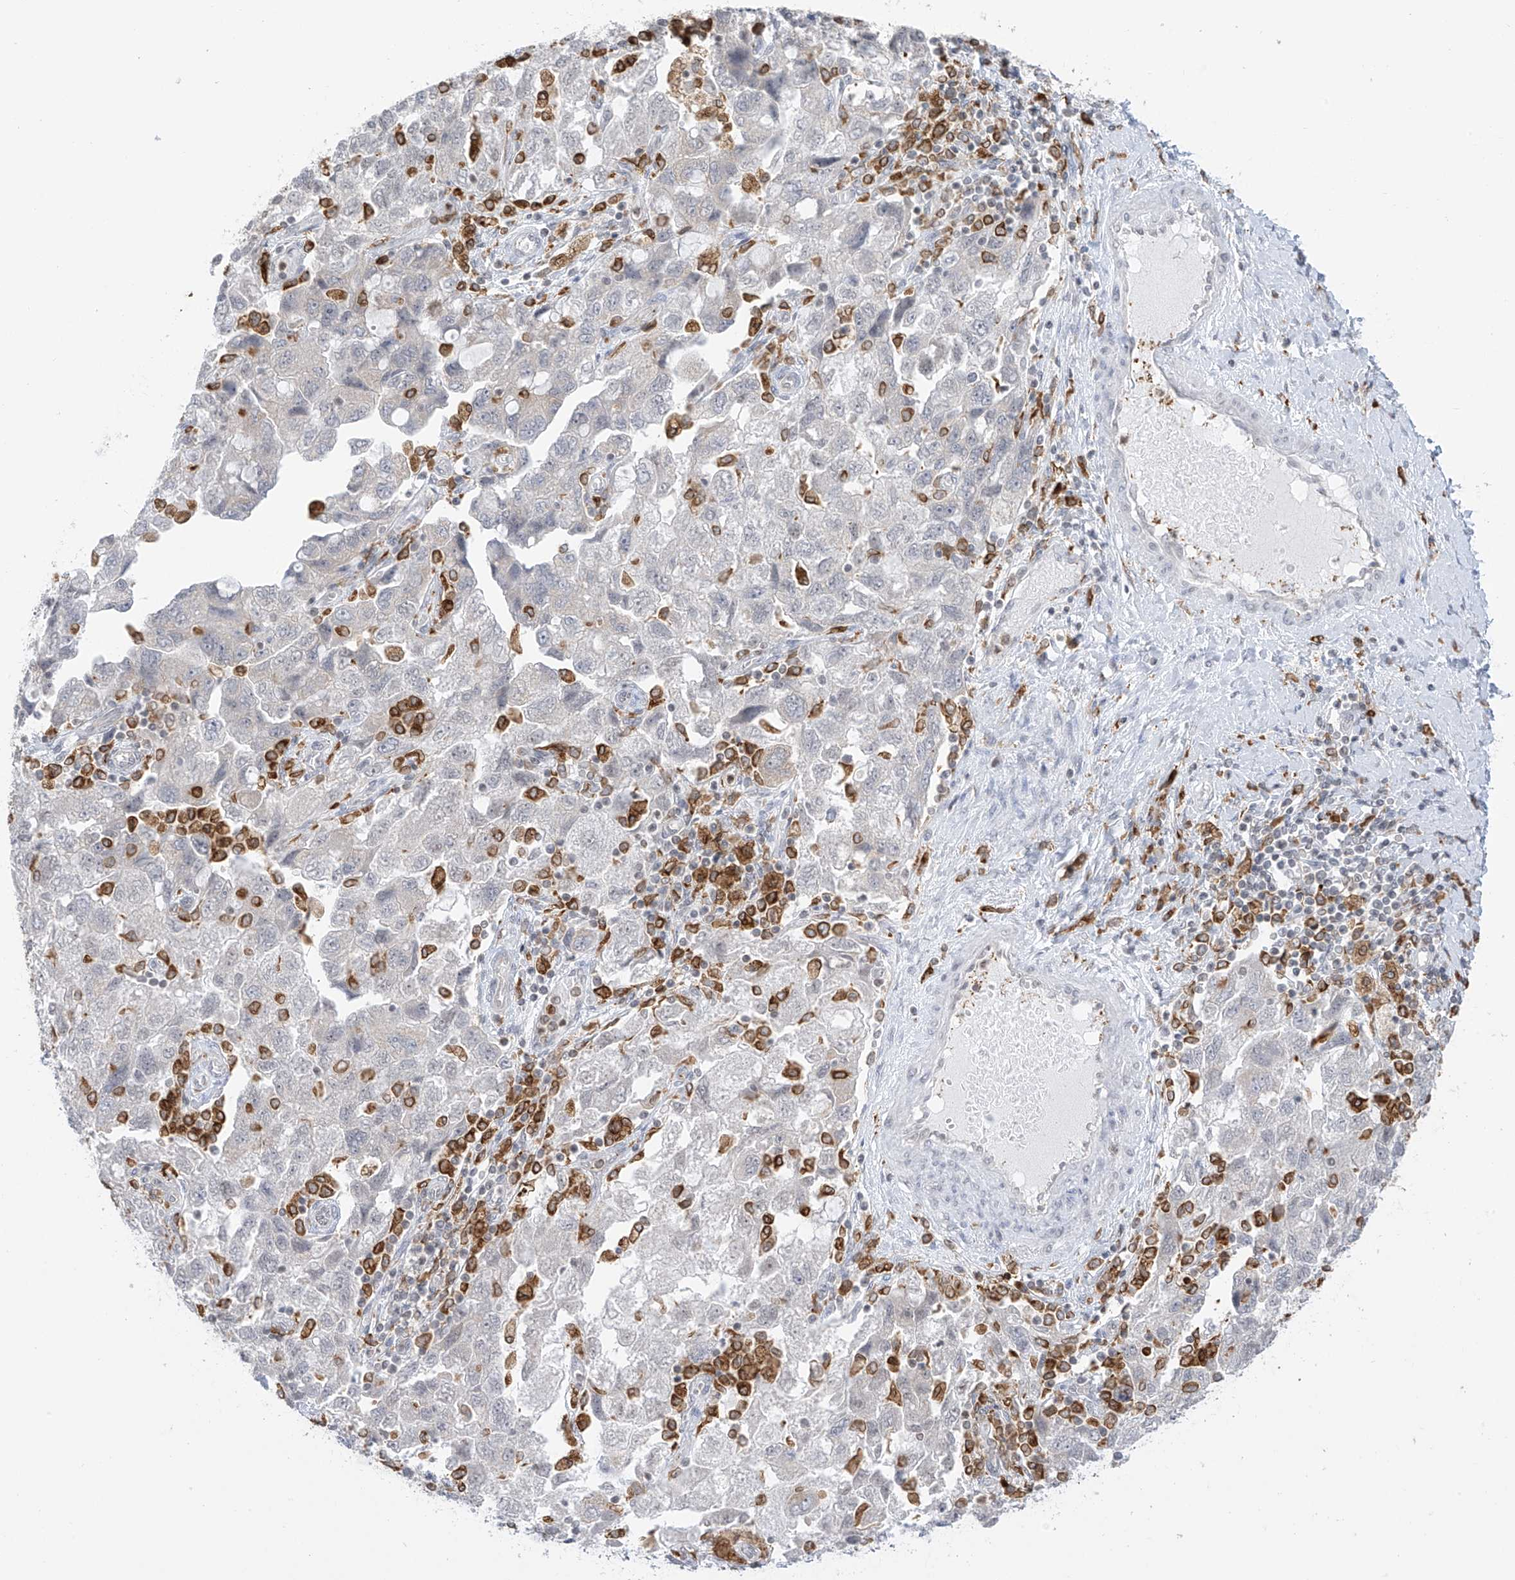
{"staining": {"intensity": "negative", "quantity": "none", "location": "none"}, "tissue": "ovarian cancer", "cell_type": "Tumor cells", "image_type": "cancer", "snomed": [{"axis": "morphology", "description": "Carcinoma, NOS"}, {"axis": "morphology", "description": "Cystadenocarcinoma, serous, NOS"}, {"axis": "topography", "description": "Ovary"}], "caption": "Ovarian cancer was stained to show a protein in brown. There is no significant expression in tumor cells.", "gene": "TBXAS1", "patient": {"sex": "female", "age": 69}}